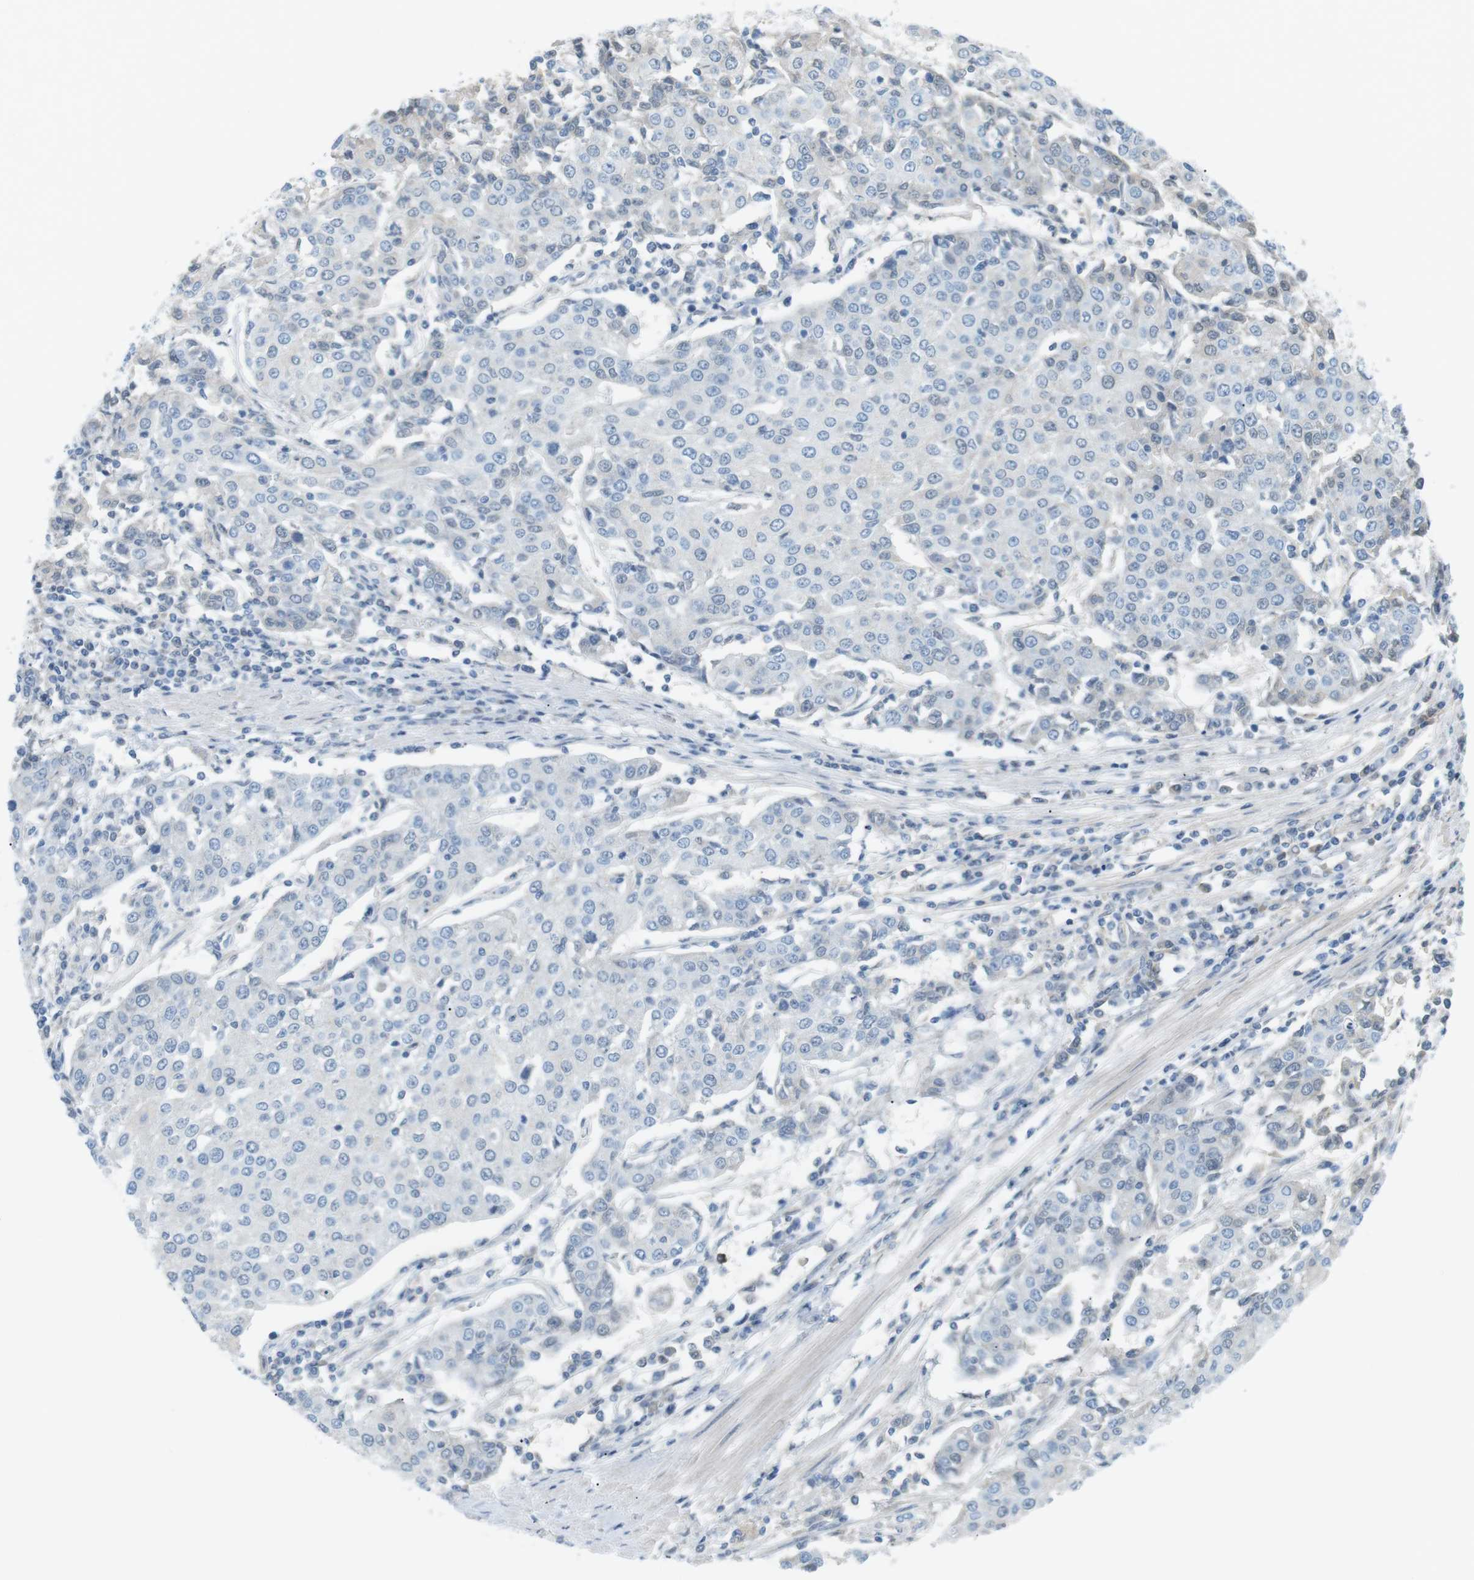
{"staining": {"intensity": "negative", "quantity": "none", "location": "none"}, "tissue": "urothelial cancer", "cell_type": "Tumor cells", "image_type": "cancer", "snomed": [{"axis": "morphology", "description": "Urothelial carcinoma, High grade"}, {"axis": "topography", "description": "Urinary bladder"}], "caption": "Immunohistochemistry histopathology image of human high-grade urothelial carcinoma stained for a protein (brown), which exhibits no positivity in tumor cells. (DAB immunohistochemistry, high magnification).", "gene": "AZGP1", "patient": {"sex": "female", "age": 85}}